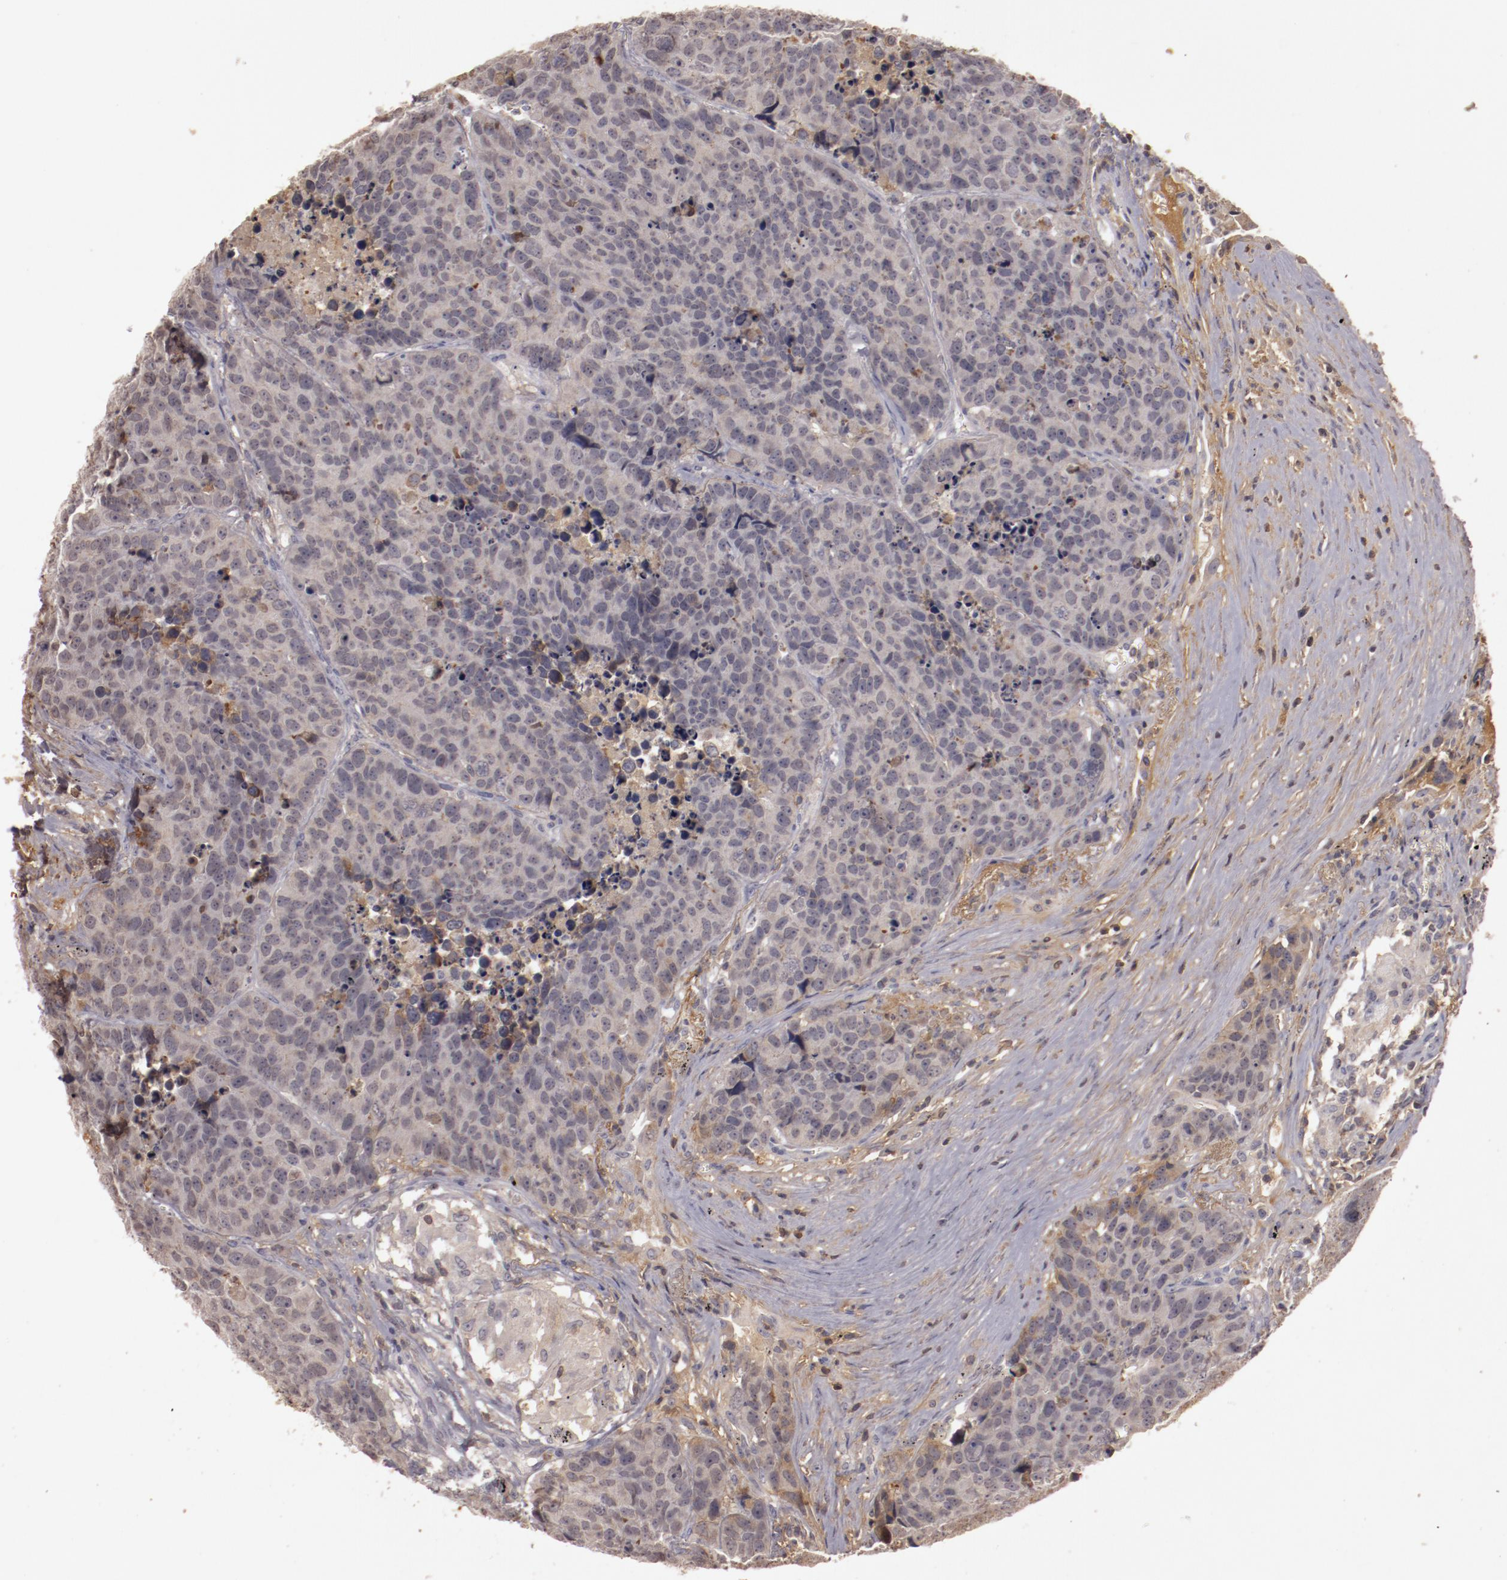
{"staining": {"intensity": "negative", "quantity": "none", "location": "none"}, "tissue": "carcinoid", "cell_type": "Tumor cells", "image_type": "cancer", "snomed": [{"axis": "morphology", "description": "Carcinoid, malignant, NOS"}, {"axis": "topography", "description": "Lung"}], "caption": "A high-resolution photomicrograph shows IHC staining of carcinoid, which displays no significant positivity in tumor cells. The staining was performed using DAB to visualize the protein expression in brown, while the nuclei were stained in blue with hematoxylin (Magnification: 20x).", "gene": "MBL2", "patient": {"sex": "male", "age": 60}}